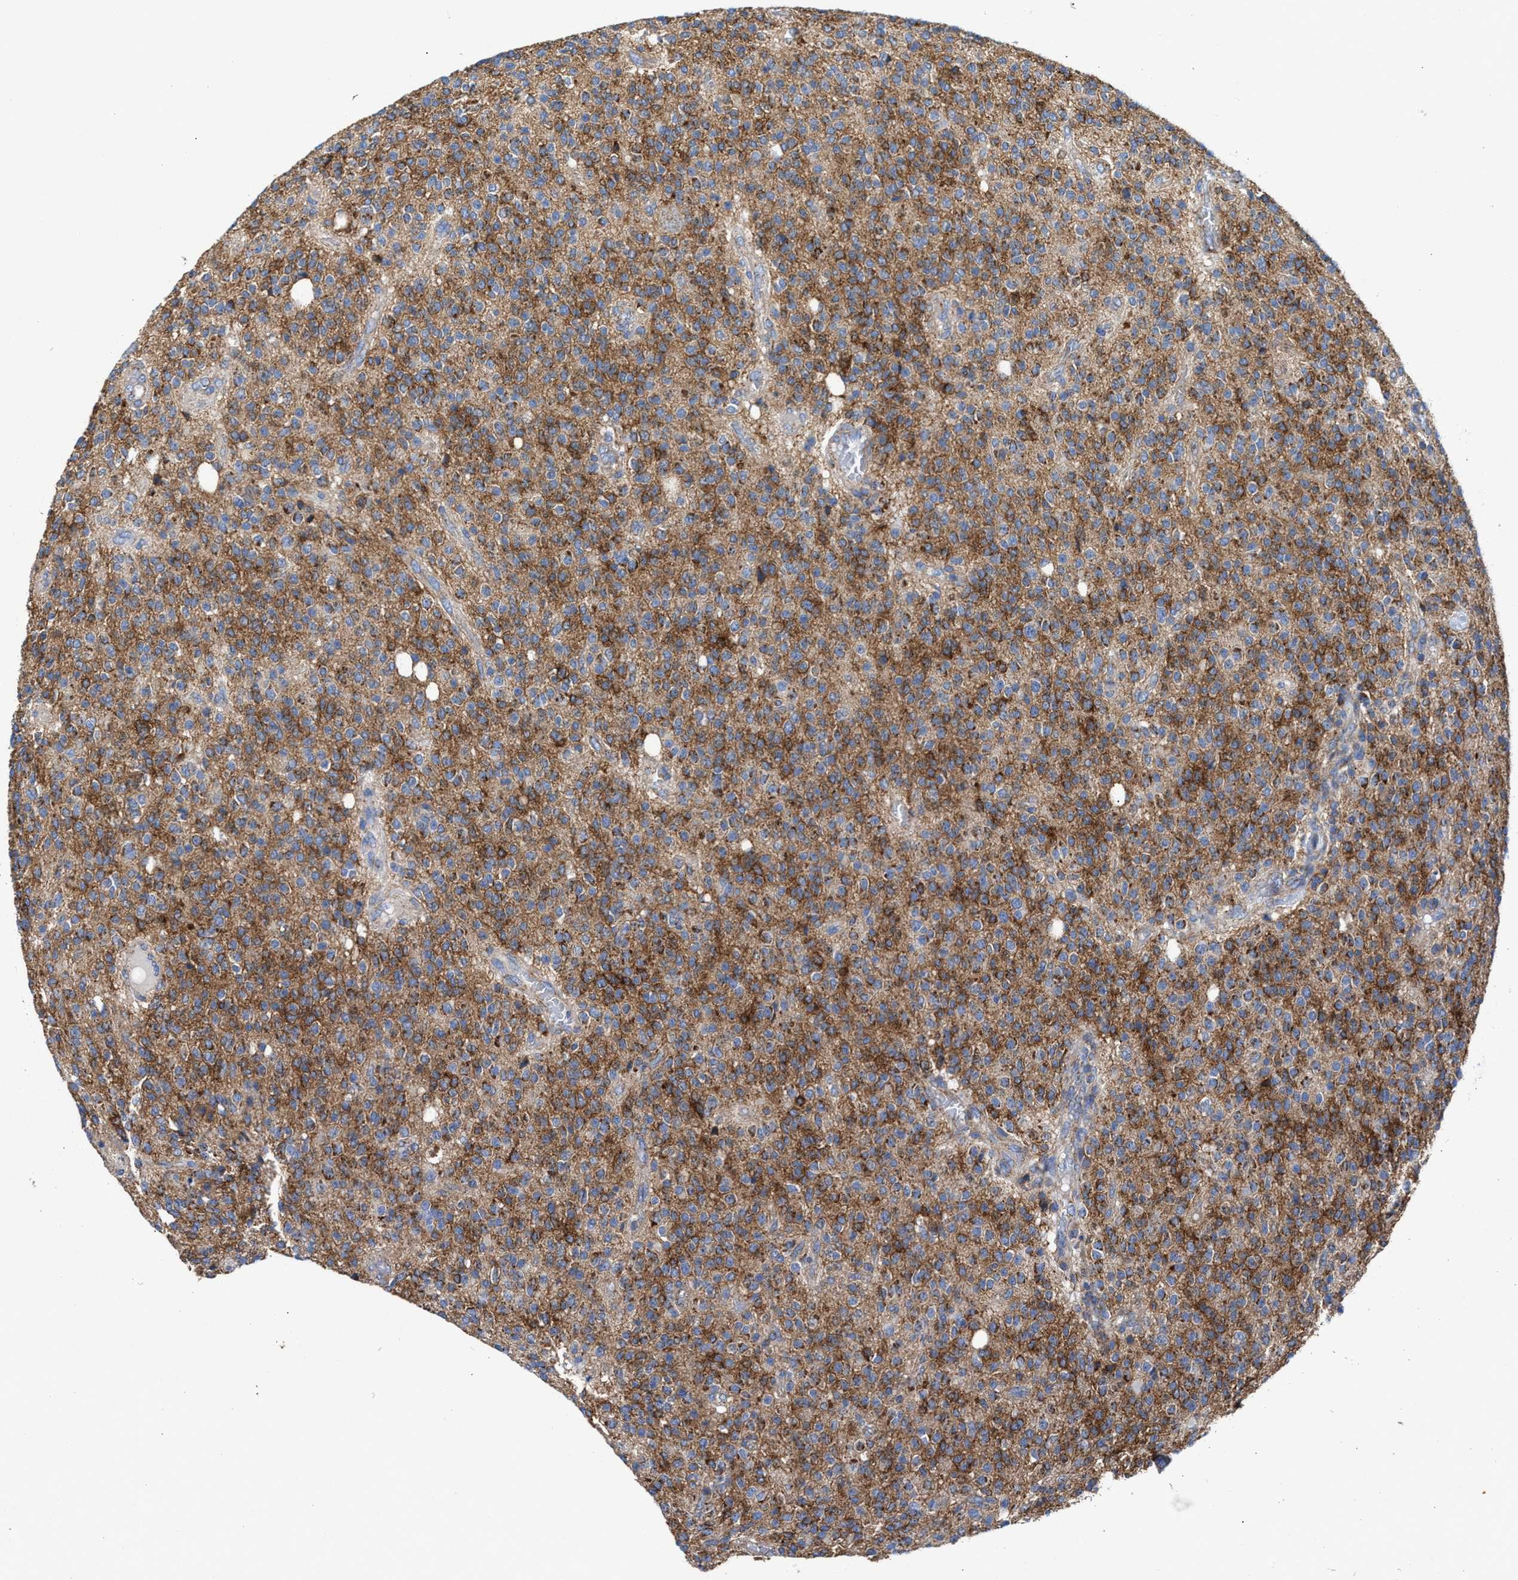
{"staining": {"intensity": "moderate", "quantity": ">75%", "location": "cytoplasmic/membranous"}, "tissue": "glioma", "cell_type": "Tumor cells", "image_type": "cancer", "snomed": [{"axis": "morphology", "description": "Glioma, malignant, High grade"}, {"axis": "topography", "description": "Brain"}], "caption": "A brown stain labels moderate cytoplasmic/membranous positivity of a protein in malignant glioma (high-grade) tumor cells.", "gene": "MECR", "patient": {"sex": "male", "age": 34}}